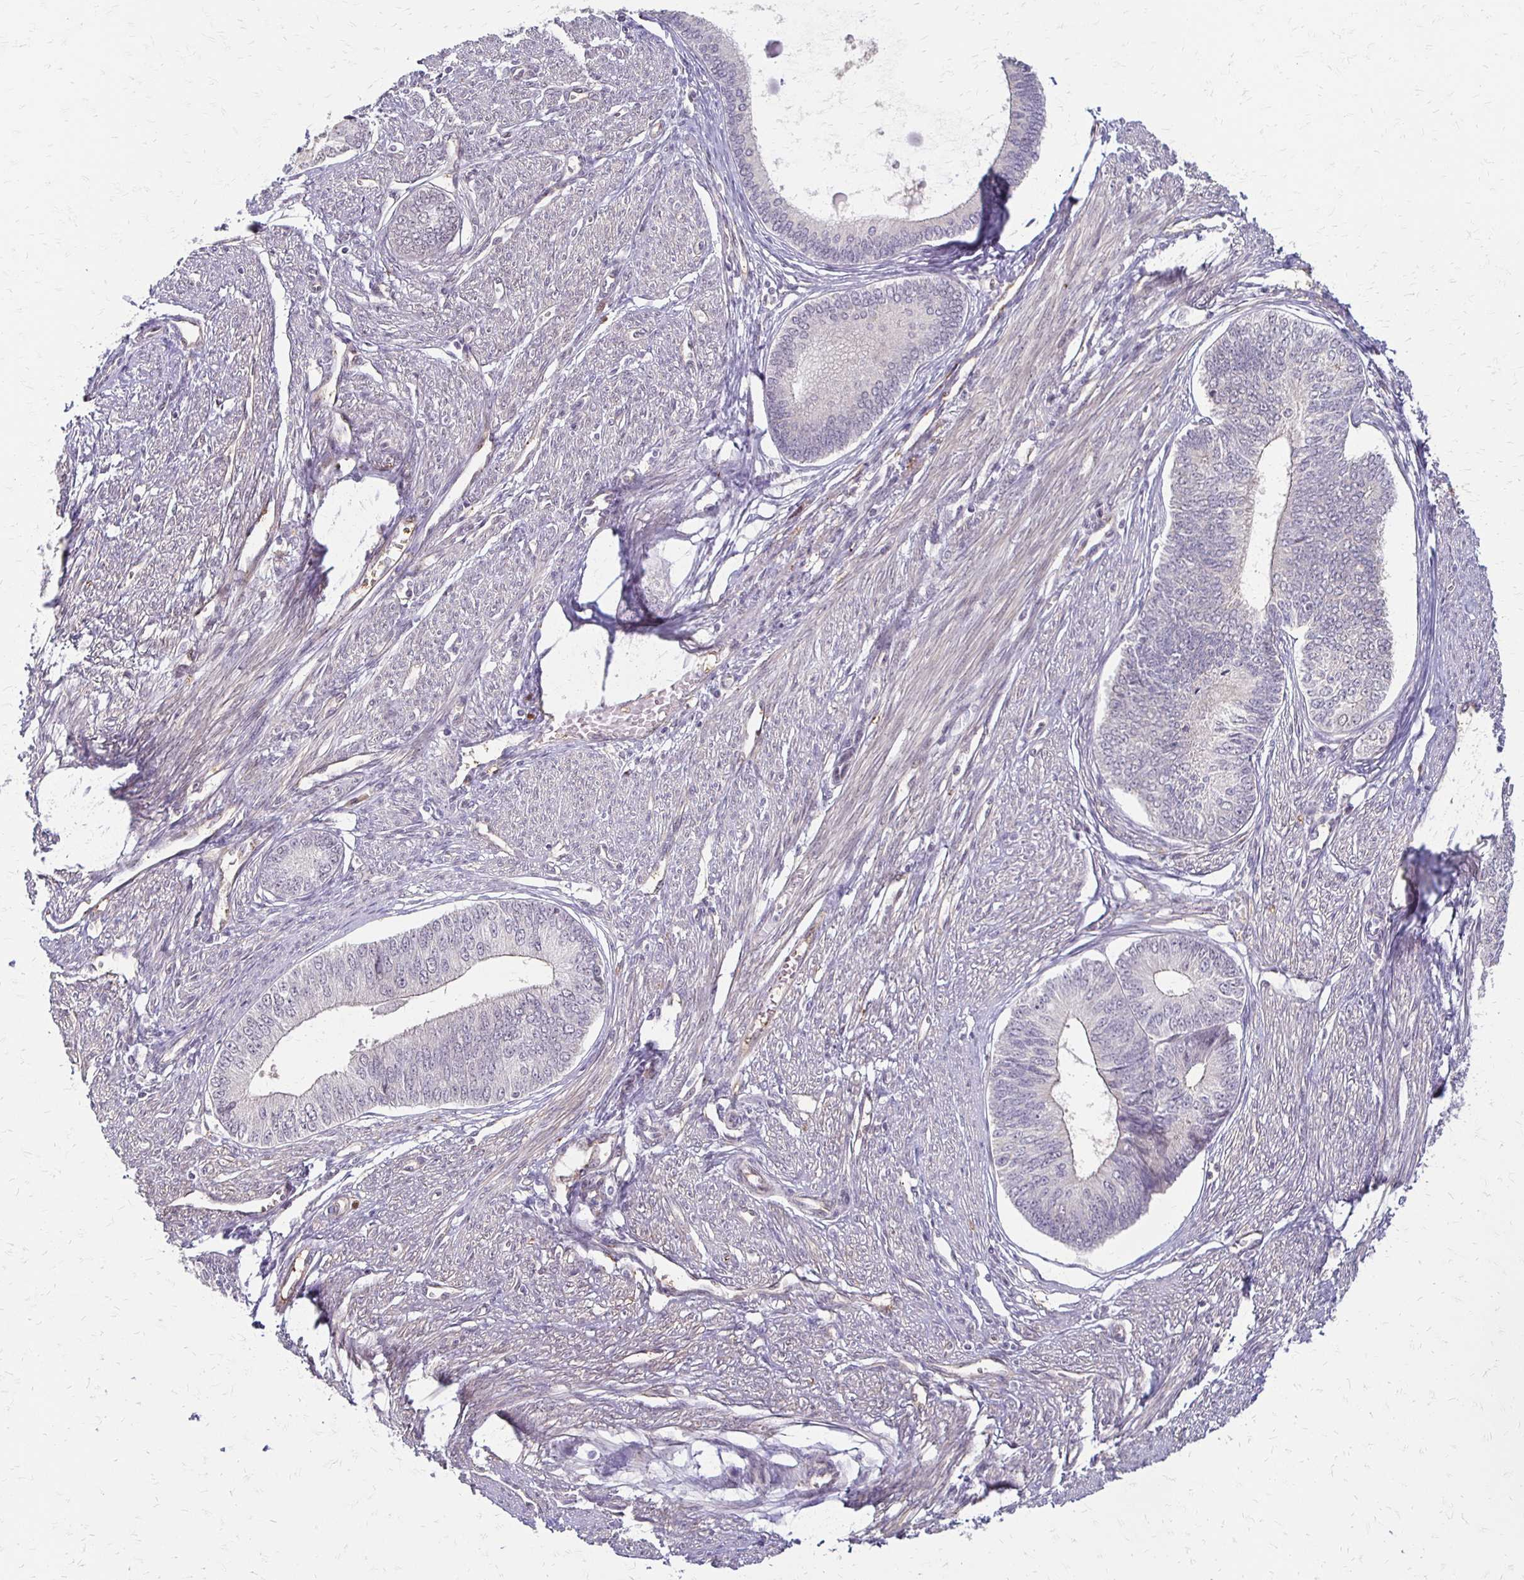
{"staining": {"intensity": "negative", "quantity": "none", "location": "none"}, "tissue": "endometrial cancer", "cell_type": "Tumor cells", "image_type": "cancer", "snomed": [{"axis": "morphology", "description": "Adenocarcinoma, NOS"}, {"axis": "topography", "description": "Endometrium"}], "caption": "The photomicrograph shows no significant staining in tumor cells of endometrial cancer (adenocarcinoma).", "gene": "CFL2", "patient": {"sex": "female", "age": 68}}